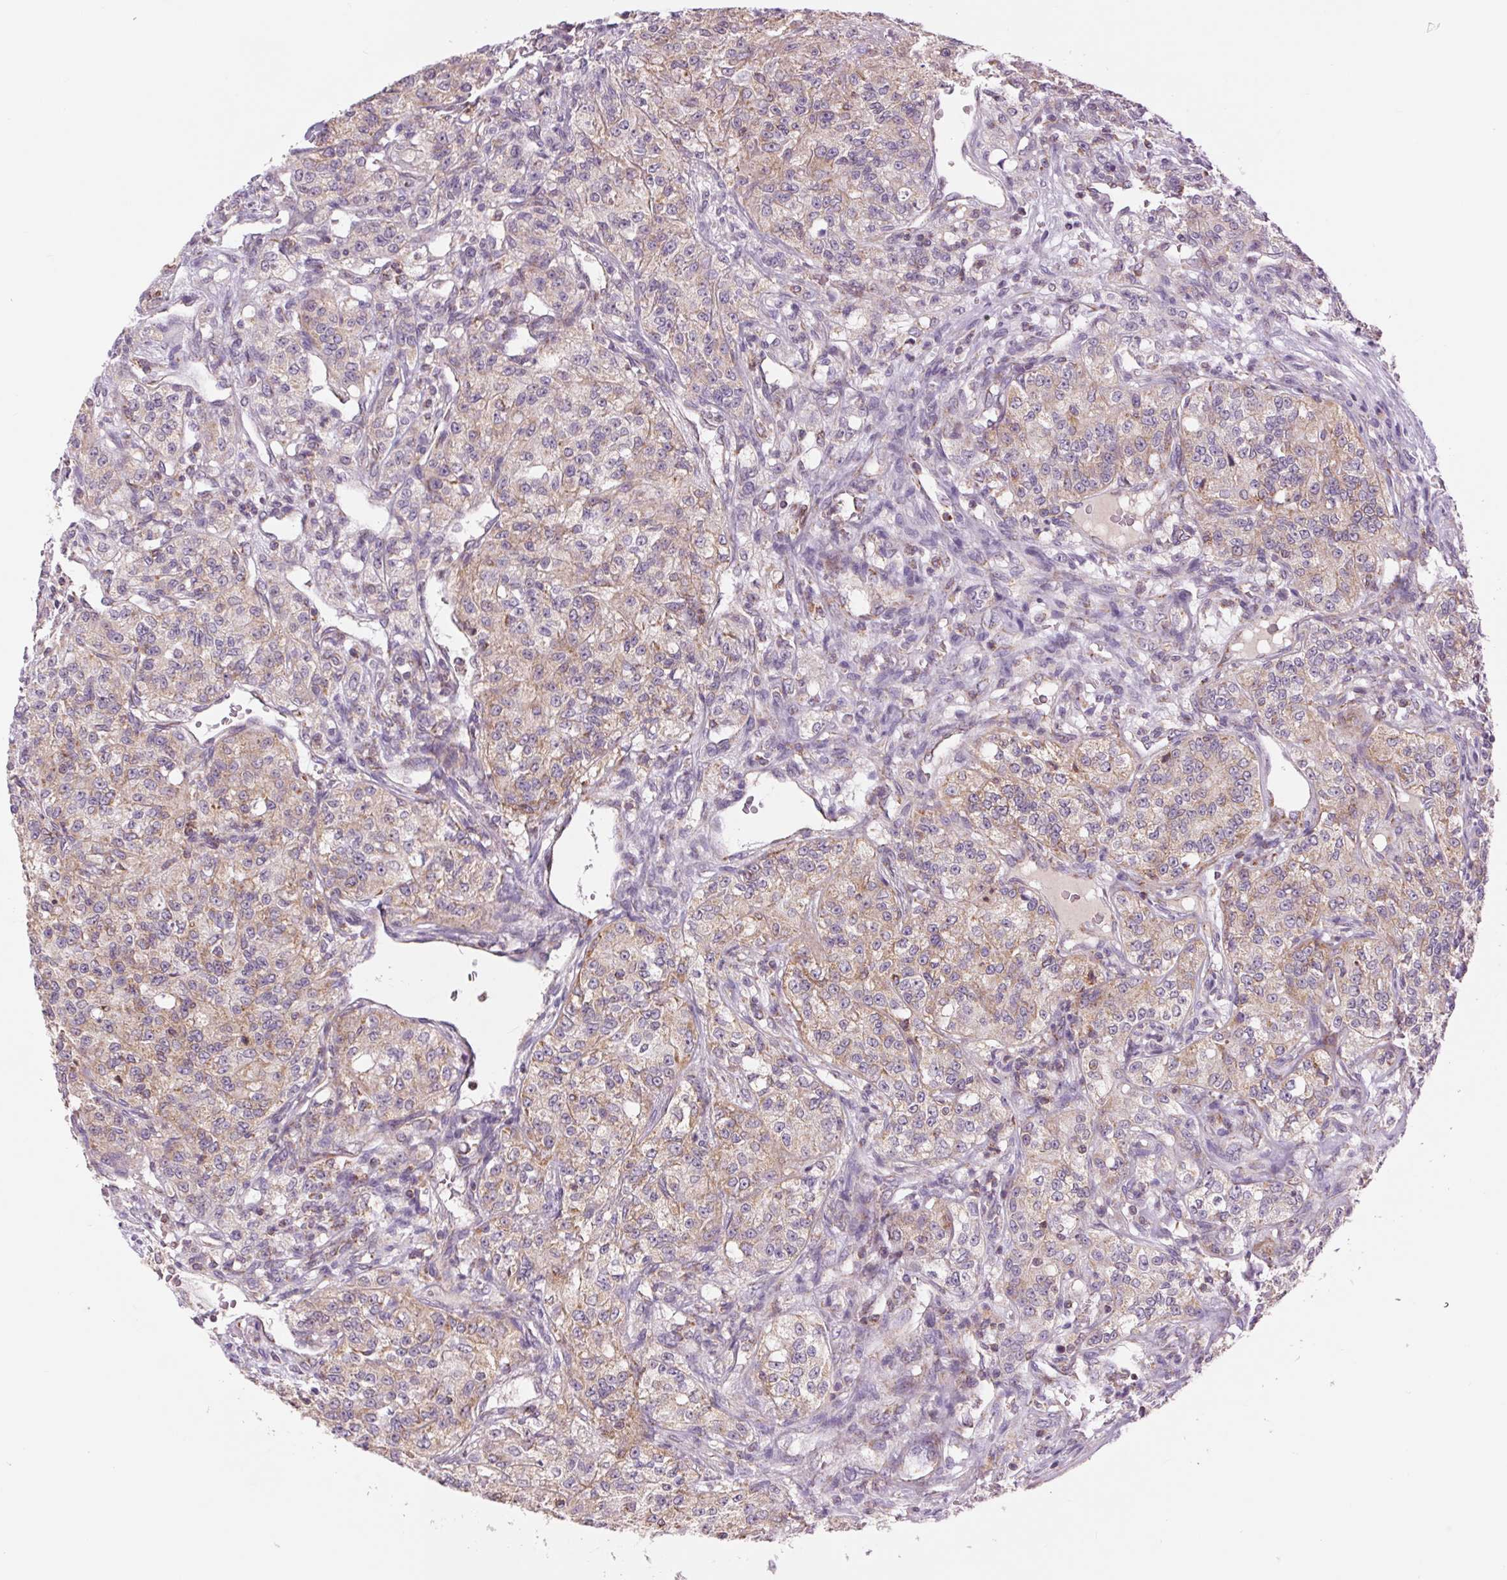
{"staining": {"intensity": "weak", "quantity": "25%-75%", "location": "cytoplasmic/membranous"}, "tissue": "renal cancer", "cell_type": "Tumor cells", "image_type": "cancer", "snomed": [{"axis": "morphology", "description": "Adenocarcinoma, NOS"}, {"axis": "topography", "description": "Kidney"}], "caption": "Renal adenocarcinoma was stained to show a protein in brown. There is low levels of weak cytoplasmic/membranous staining in approximately 25%-75% of tumor cells. (DAB (3,3'-diaminobenzidine) IHC, brown staining for protein, blue staining for nuclei).", "gene": "COX6A1", "patient": {"sex": "female", "age": 63}}